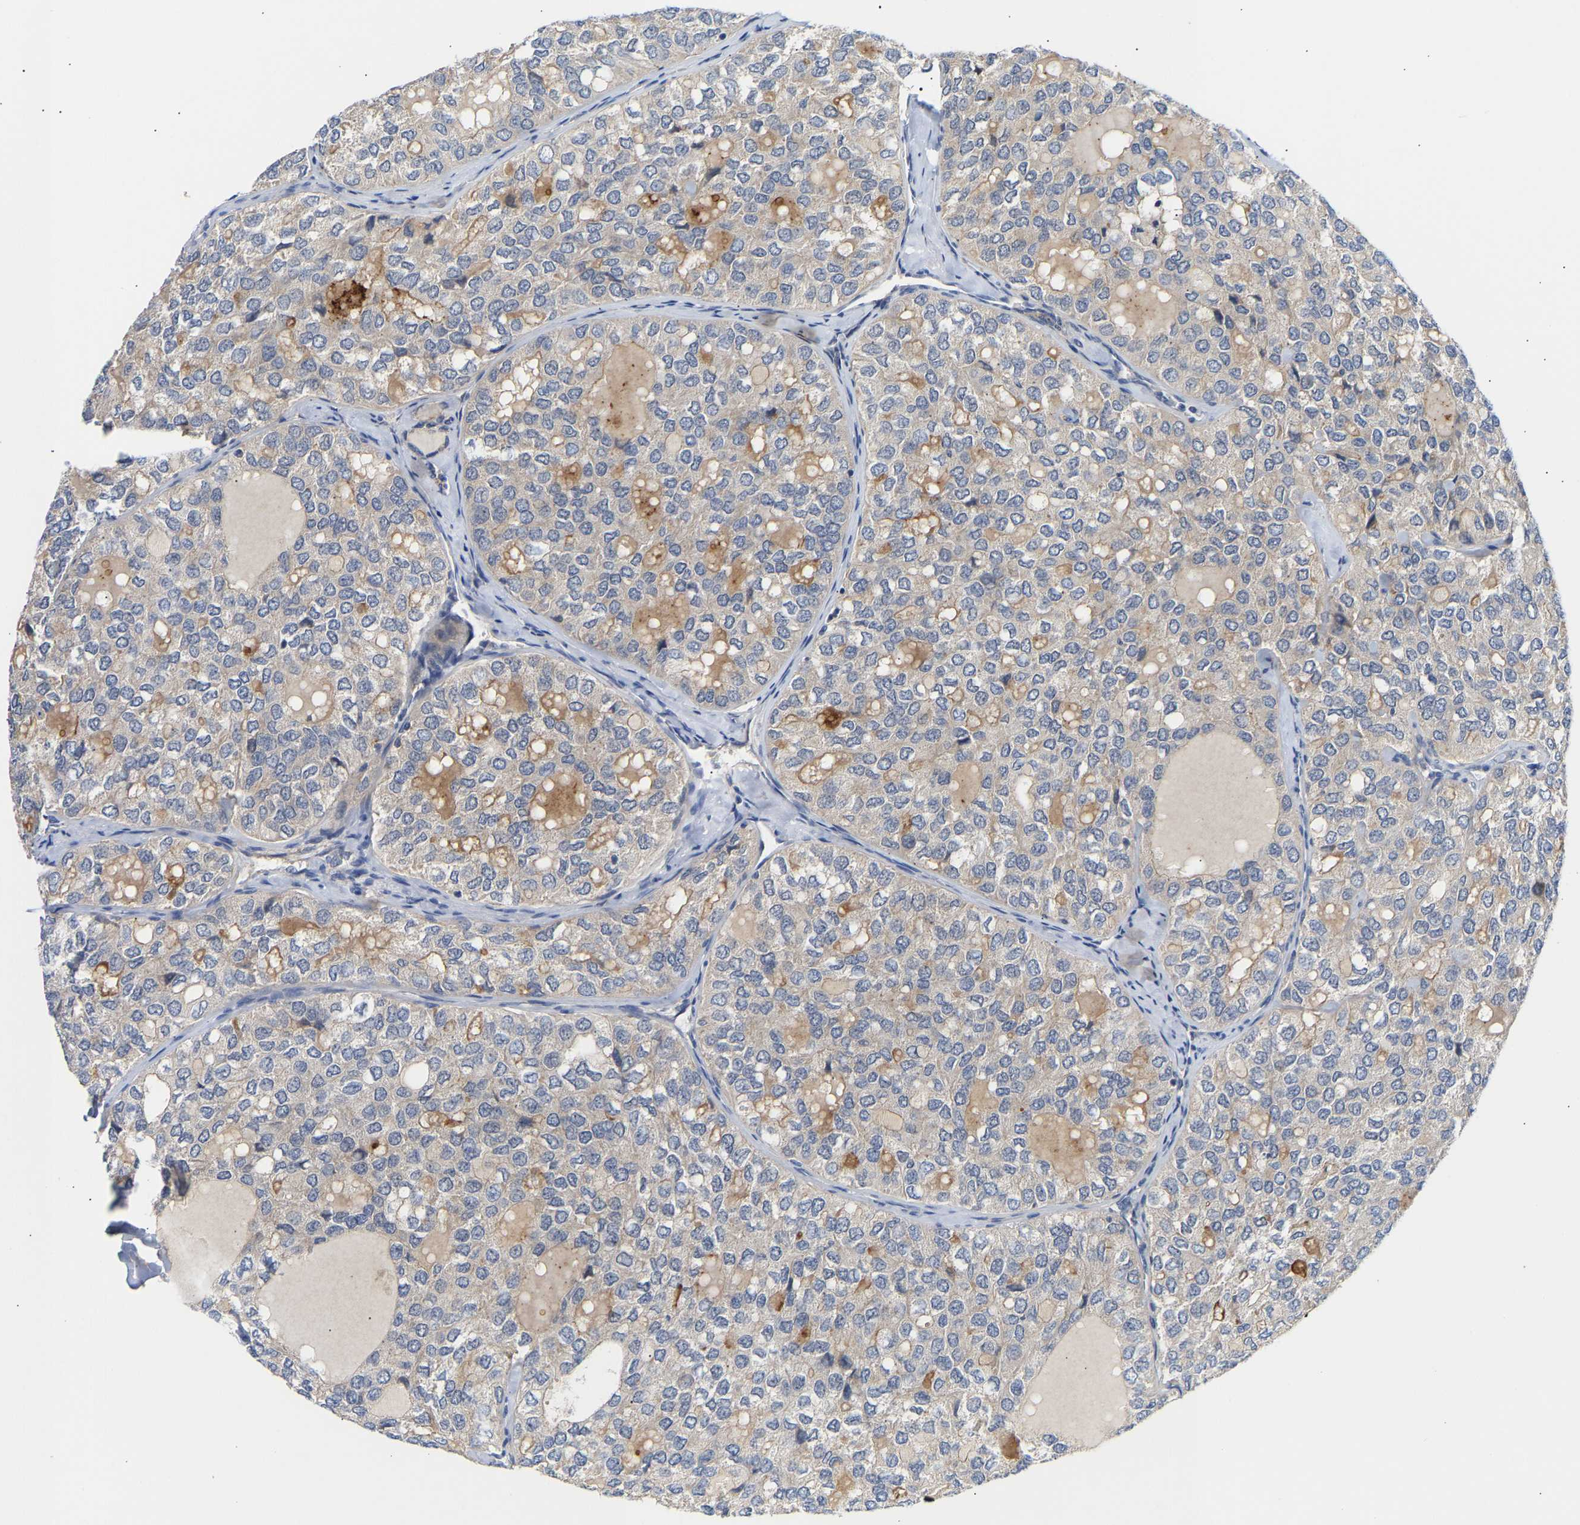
{"staining": {"intensity": "weak", "quantity": "25%-75%", "location": "cytoplasmic/membranous"}, "tissue": "thyroid cancer", "cell_type": "Tumor cells", "image_type": "cancer", "snomed": [{"axis": "morphology", "description": "Follicular adenoma carcinoma, NOS"}, {"axis": "topography", "description": "Thyroid gland"}], "caption": "This is an image of immunohistochemistry staining of thyroid follicular adenoma carcinoma, which shows weak expression in the cytoplasmic/membranous of tumor cells.", "gene": "KASH5", "patient": {"sex": "male", "age": 75}}